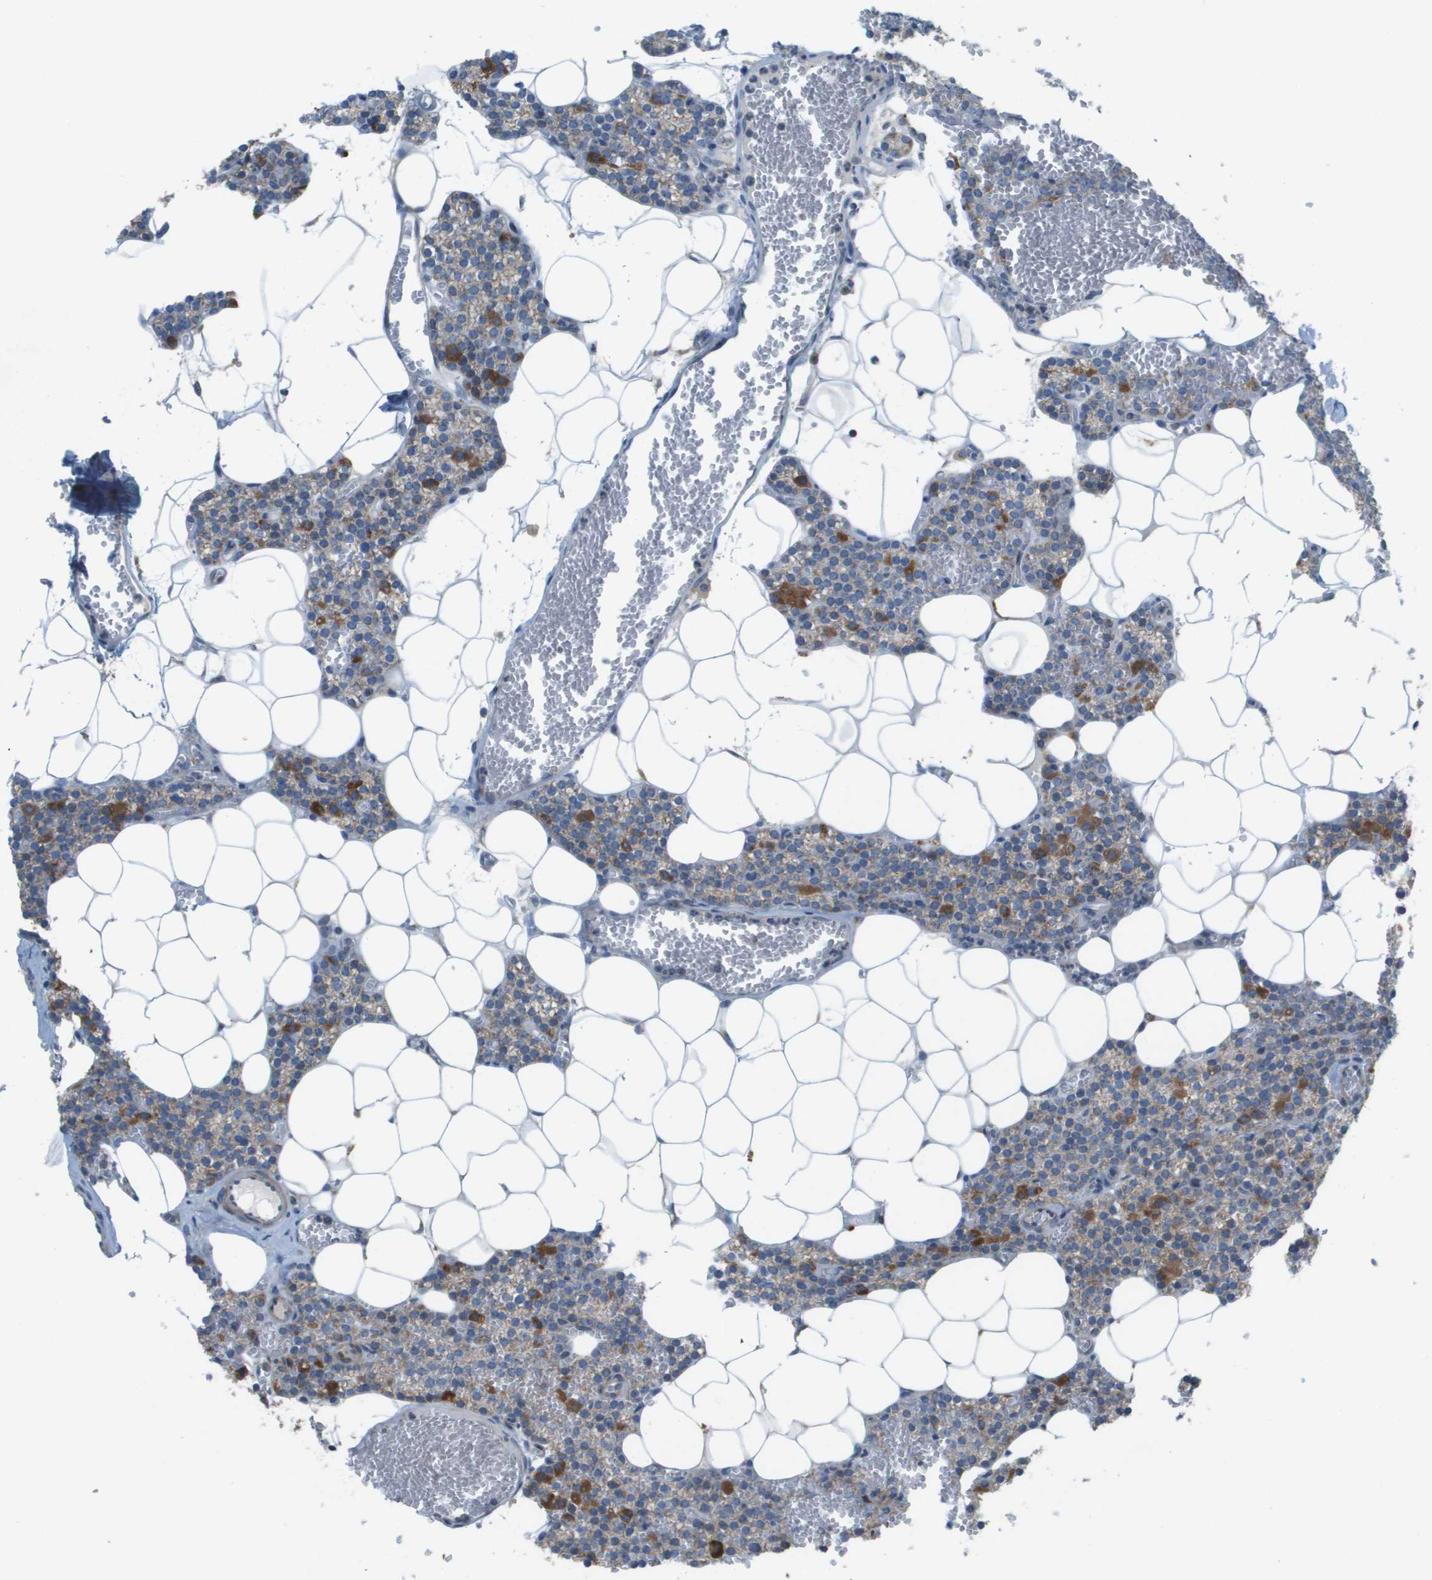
{"staining": {"intensity": "moderate", "quantity": "<25%", "location": "cytoplasmic/membranous"}, "tissue": "parathyroid gland", "cell_type": "Glandular cells", "image_type": "normal", "snomed": [{"axis": "morphology", "description": "Normal tissue, NOS"}, {"axis": "morphology", "description": "Adenoma, NOS"}, {"axis": "topography", "description": "Parathyroid gland"}], "caption": "Normal parathyroid gland displays moderate cytoplasmic/membranous staining in approximately <25% of glandular cells.", "gene": "GALNT6", "patient": {"sex": "female", "age": 58}}